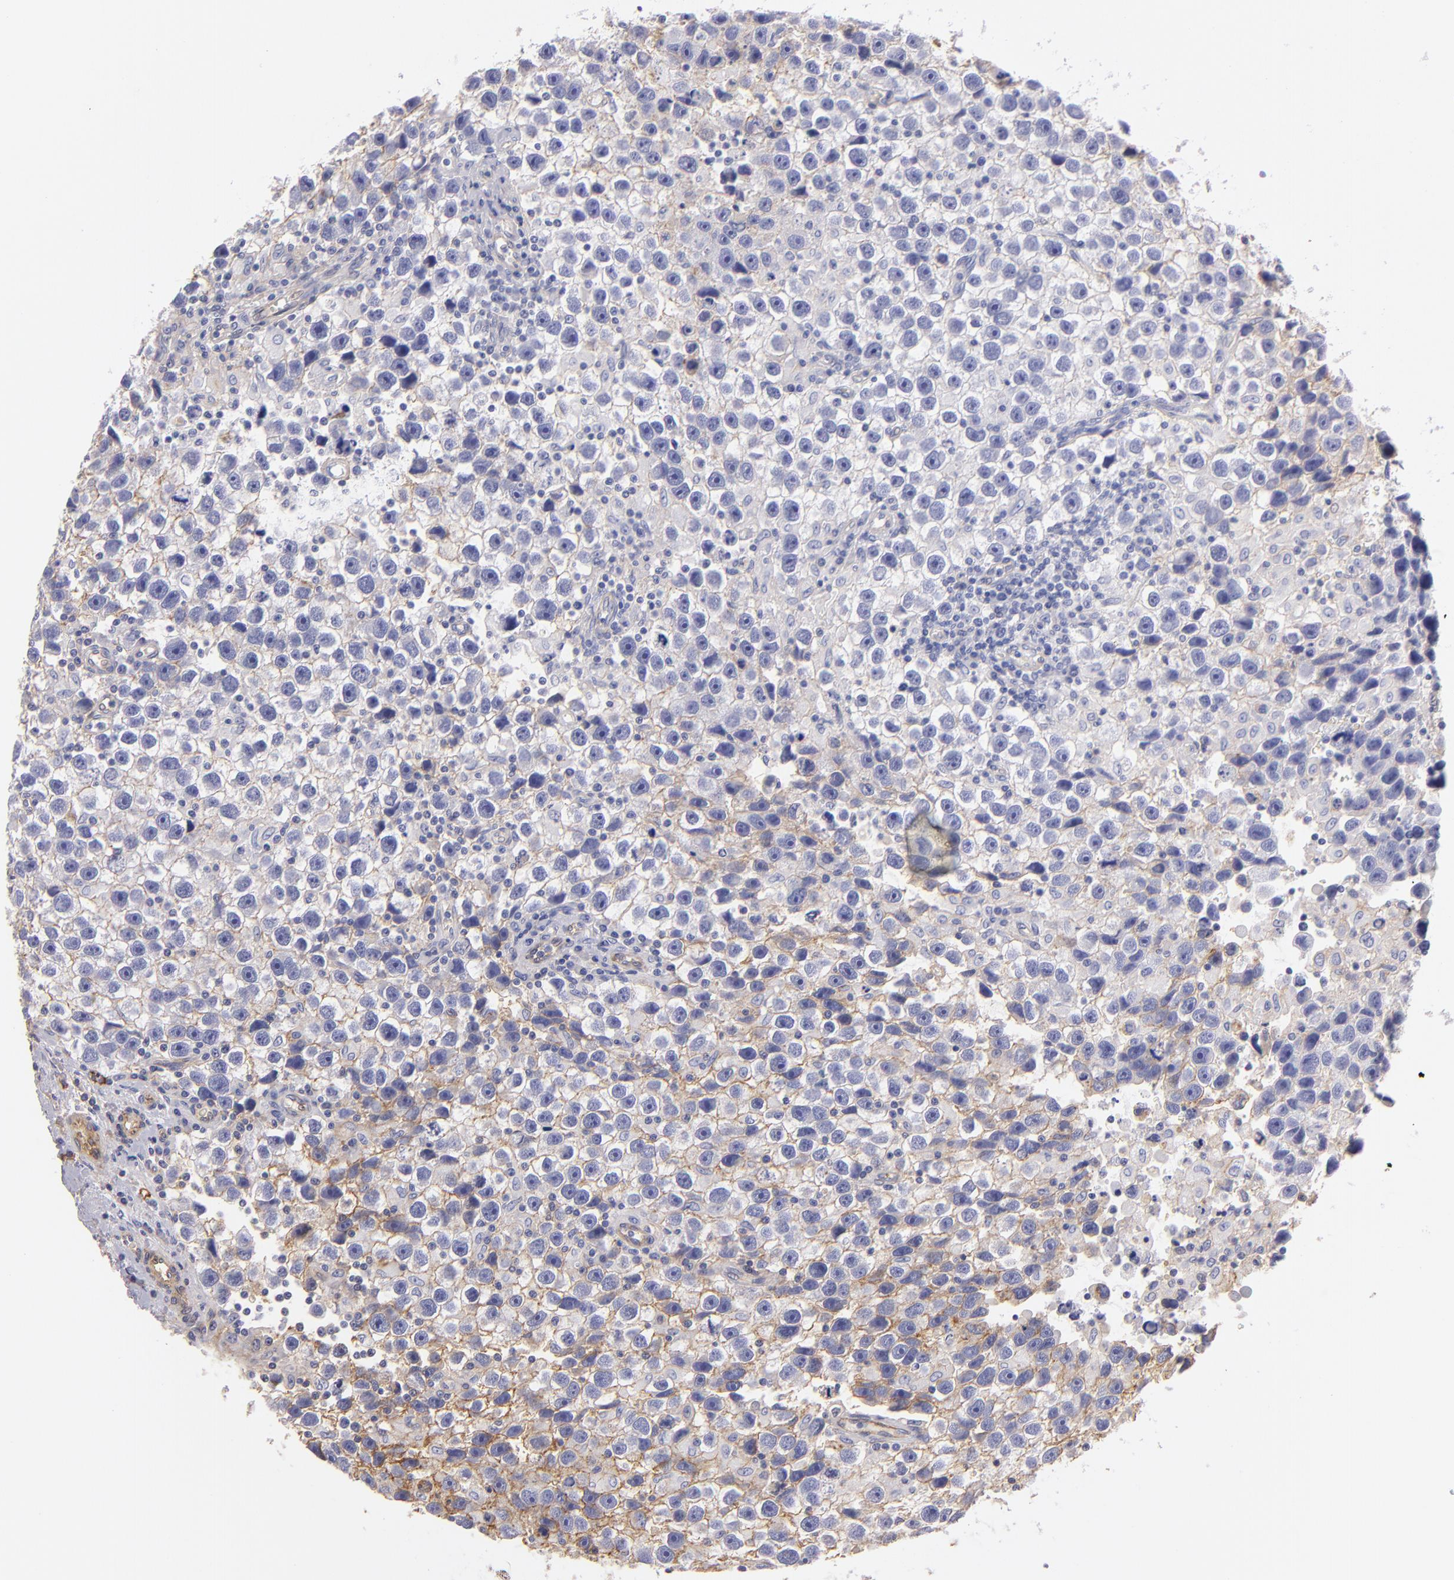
{"staining": {"intensity": "weak", "quantity": "25%-75%", "location": "cytoplasmic/membranous"}, "tissue": "testis cancer", "cell_type": "Tumor cells", "image_type": "cancer", "snomed": [{"axis": "morphology", "description": "Seminoma, NOS"}, {"axis": "topography", "description": "Testis"}], "caption": "Immunohistochemical staining of human testis seminoma demonstrates weak cytoplasmic/membranous protein expression in about 25%-75% of tumor cells.", "gene": "CD151", "patient": {"sex": "male", "age": 43}}